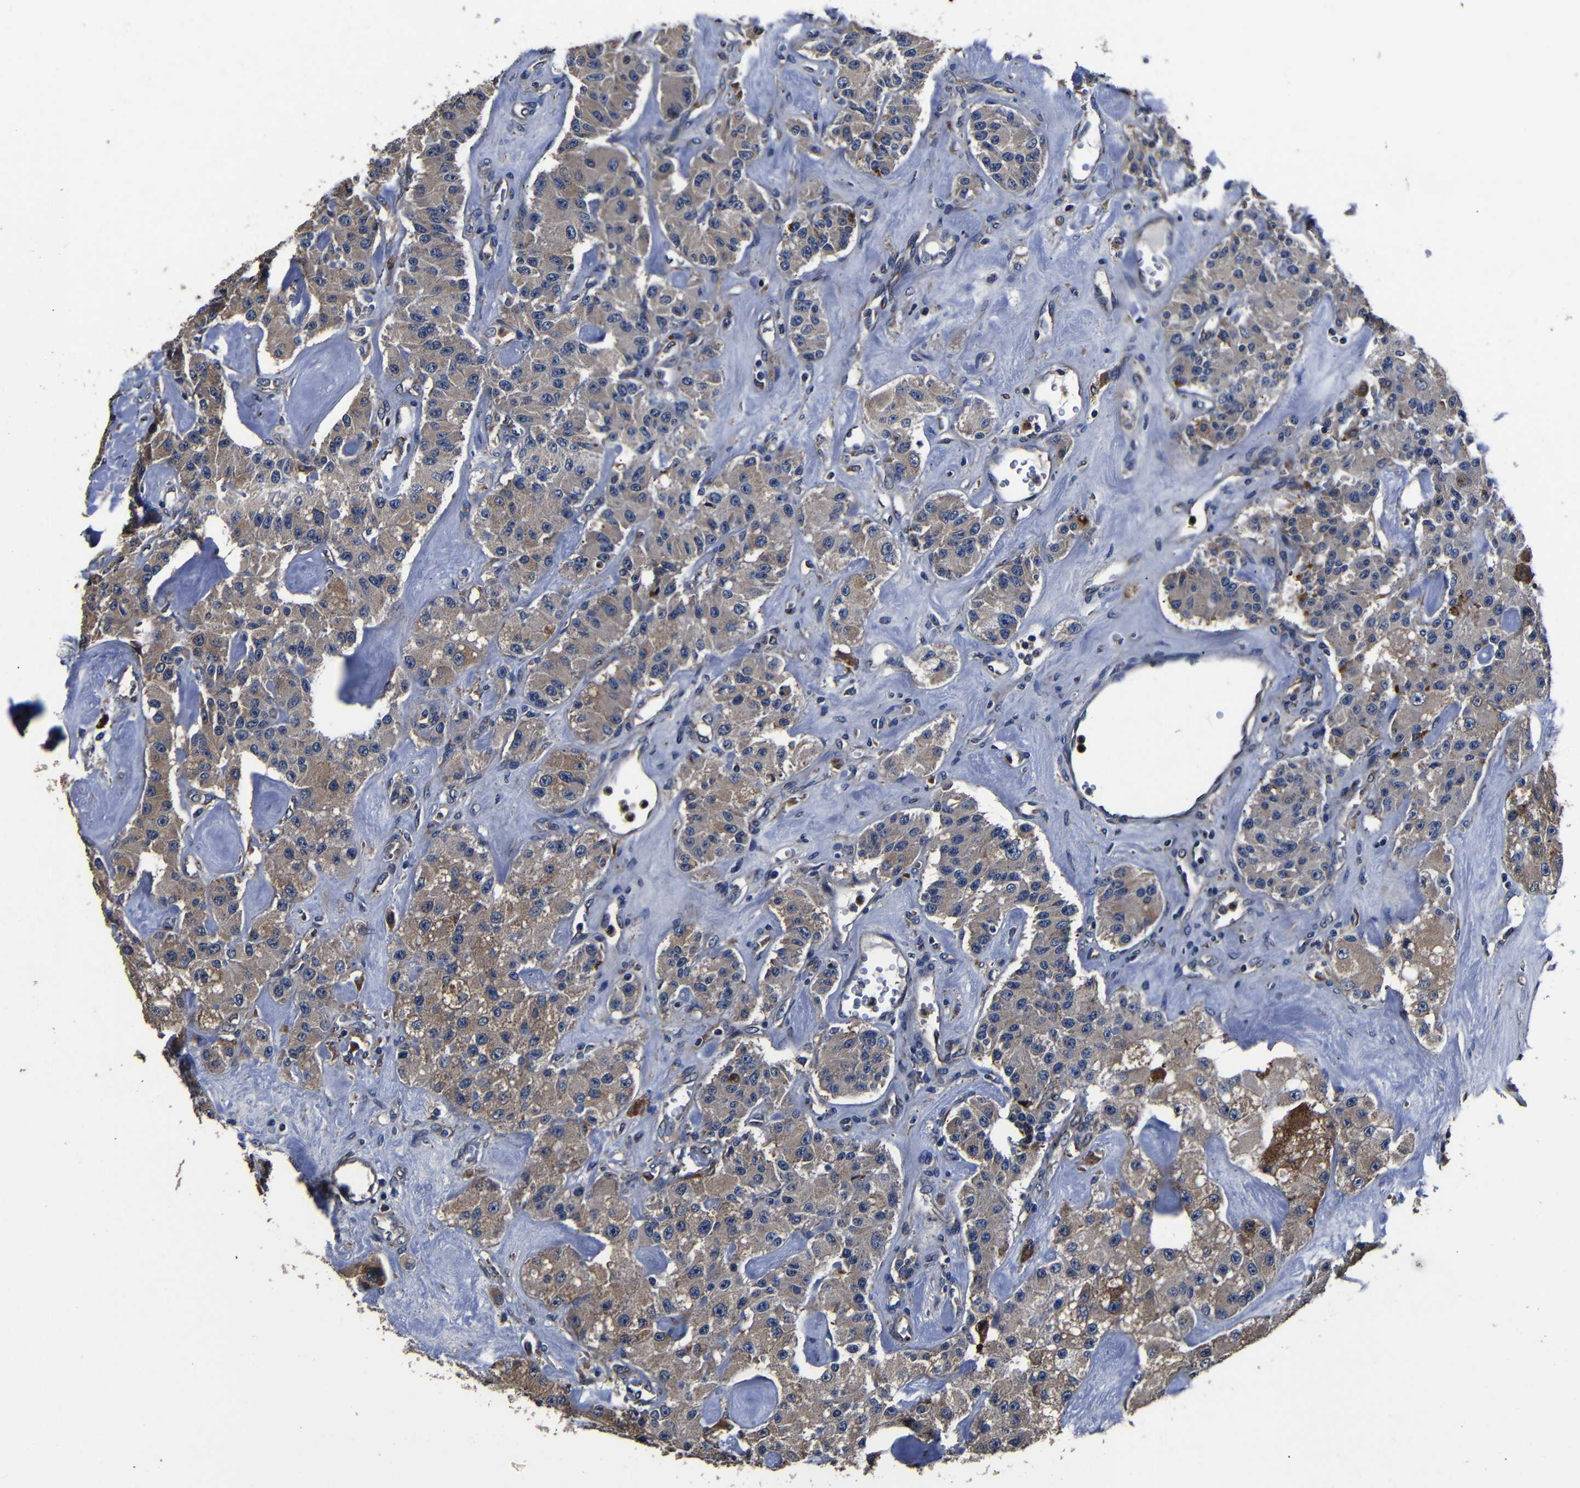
{"staining": {"intensity": "moderate", "quantity": "25%-75%", "location": "cytoplasmic/membranous"}, "tissue": "carcinoid", "cell_type": "Tumor cells", "image_type": "cancer", "snomed": [{"axis": "morphology", "description": "Carcinoid, malignant, NOS"}, {"axis": "topography", "description": "Pancreas"}], "caption": "Malignant carcinoid stained with a protein marker exhibits moderate staining in tumor cells.", "gene": "SCN9A", "patient": {"sex": "male", "age": 41}}